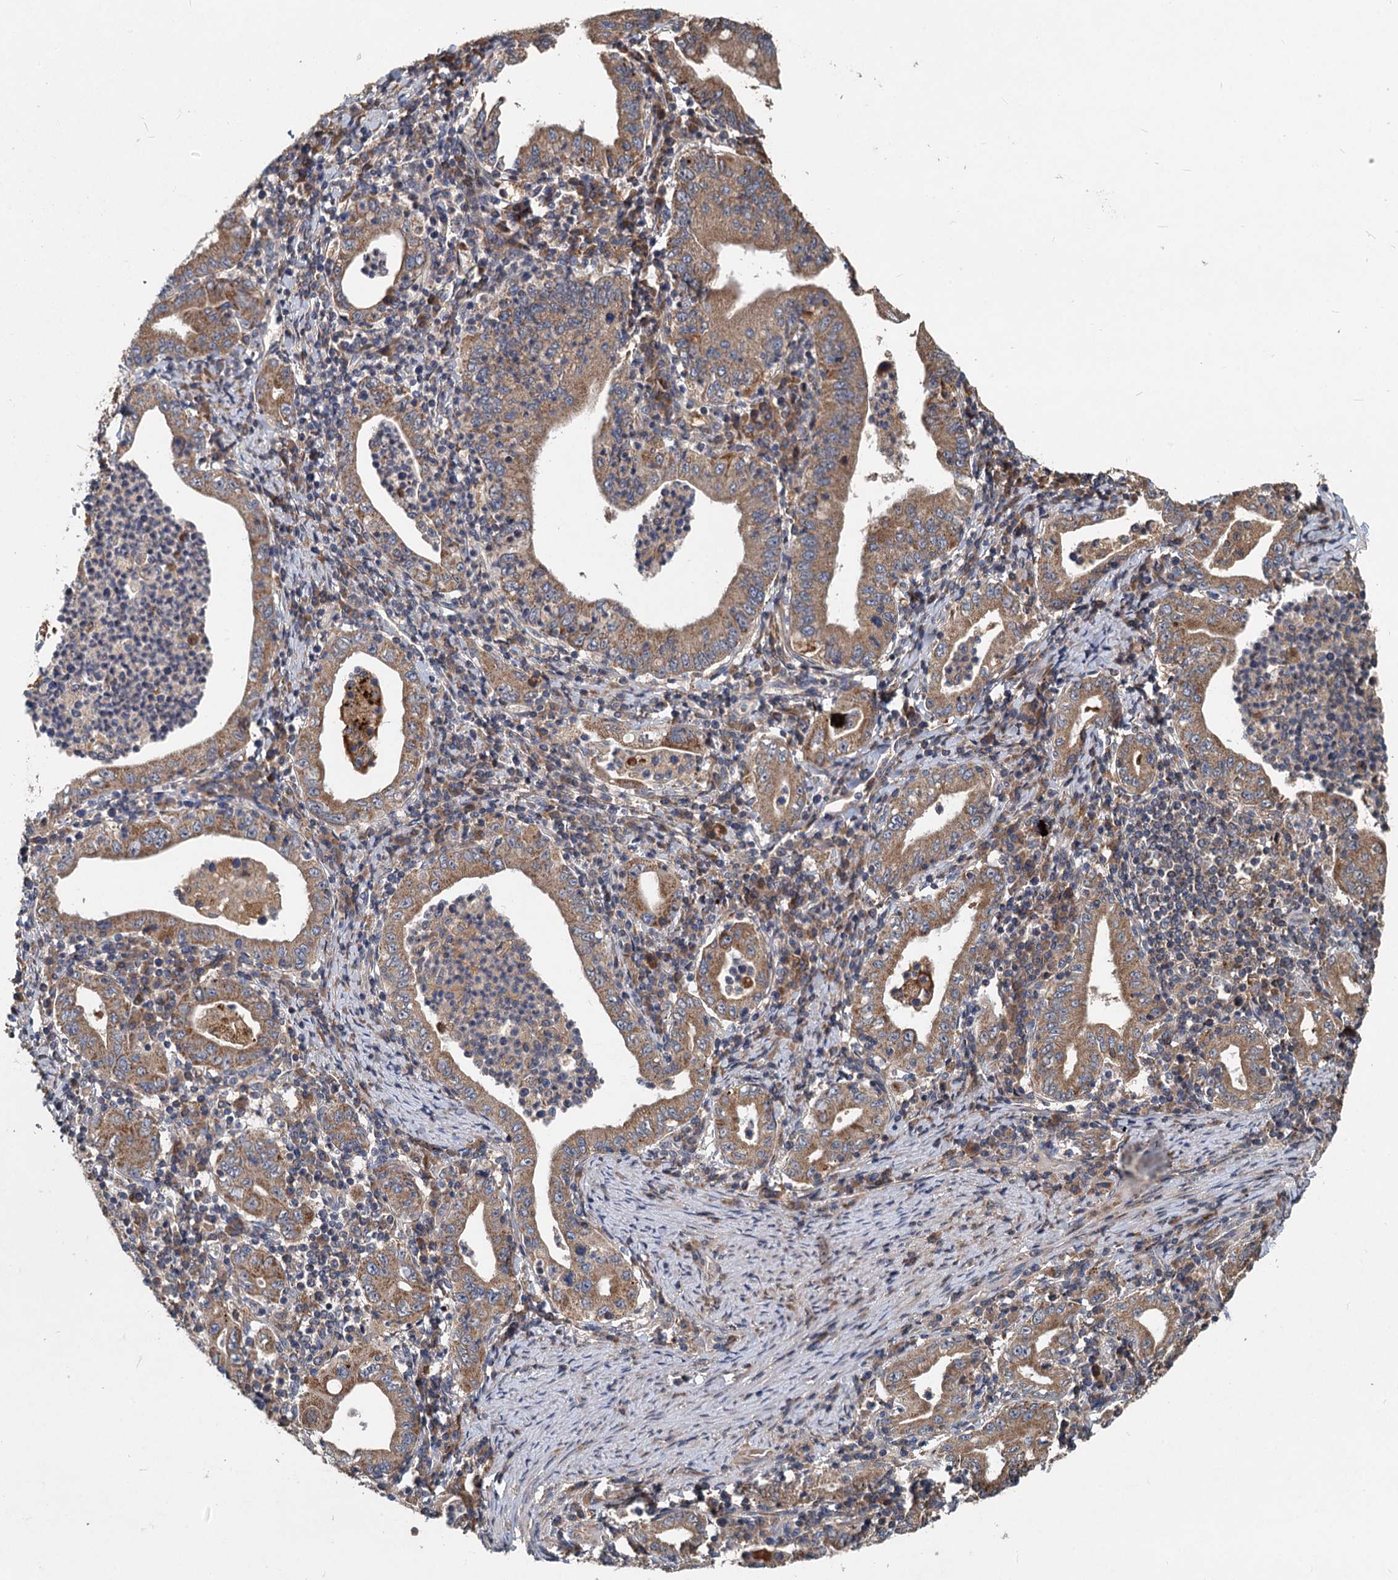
{"staining": {"intensity": "moderate", "quantity": ">75%", "location": "cytoplasmic/membranous"}, "tissue": "stomach cancer", "cell_type": "Tumor cells", "image_type": "cancer", "snomed": [{"axis": "morphology", "description": "Normal tissue, NOS"}, {"axis": "morphology", "description": "Adenocarcinoma, NOS"}, {"axis": "topography", "description": "Esophagus"}, {"axis": "topography", "description": "Stomach, upper"}, {"axis": "topography", "description": "Peripheral nerve tissue"}], "caption": "Stomach cancer (adenocarcinoma) was stained to show a protein in brown. There is medium levels of moderate cytoplasmic/membranous staining in about >75% of tumor cells.", "gene": "OTUB1", "patient": {"sex": "male", "age": 62}}